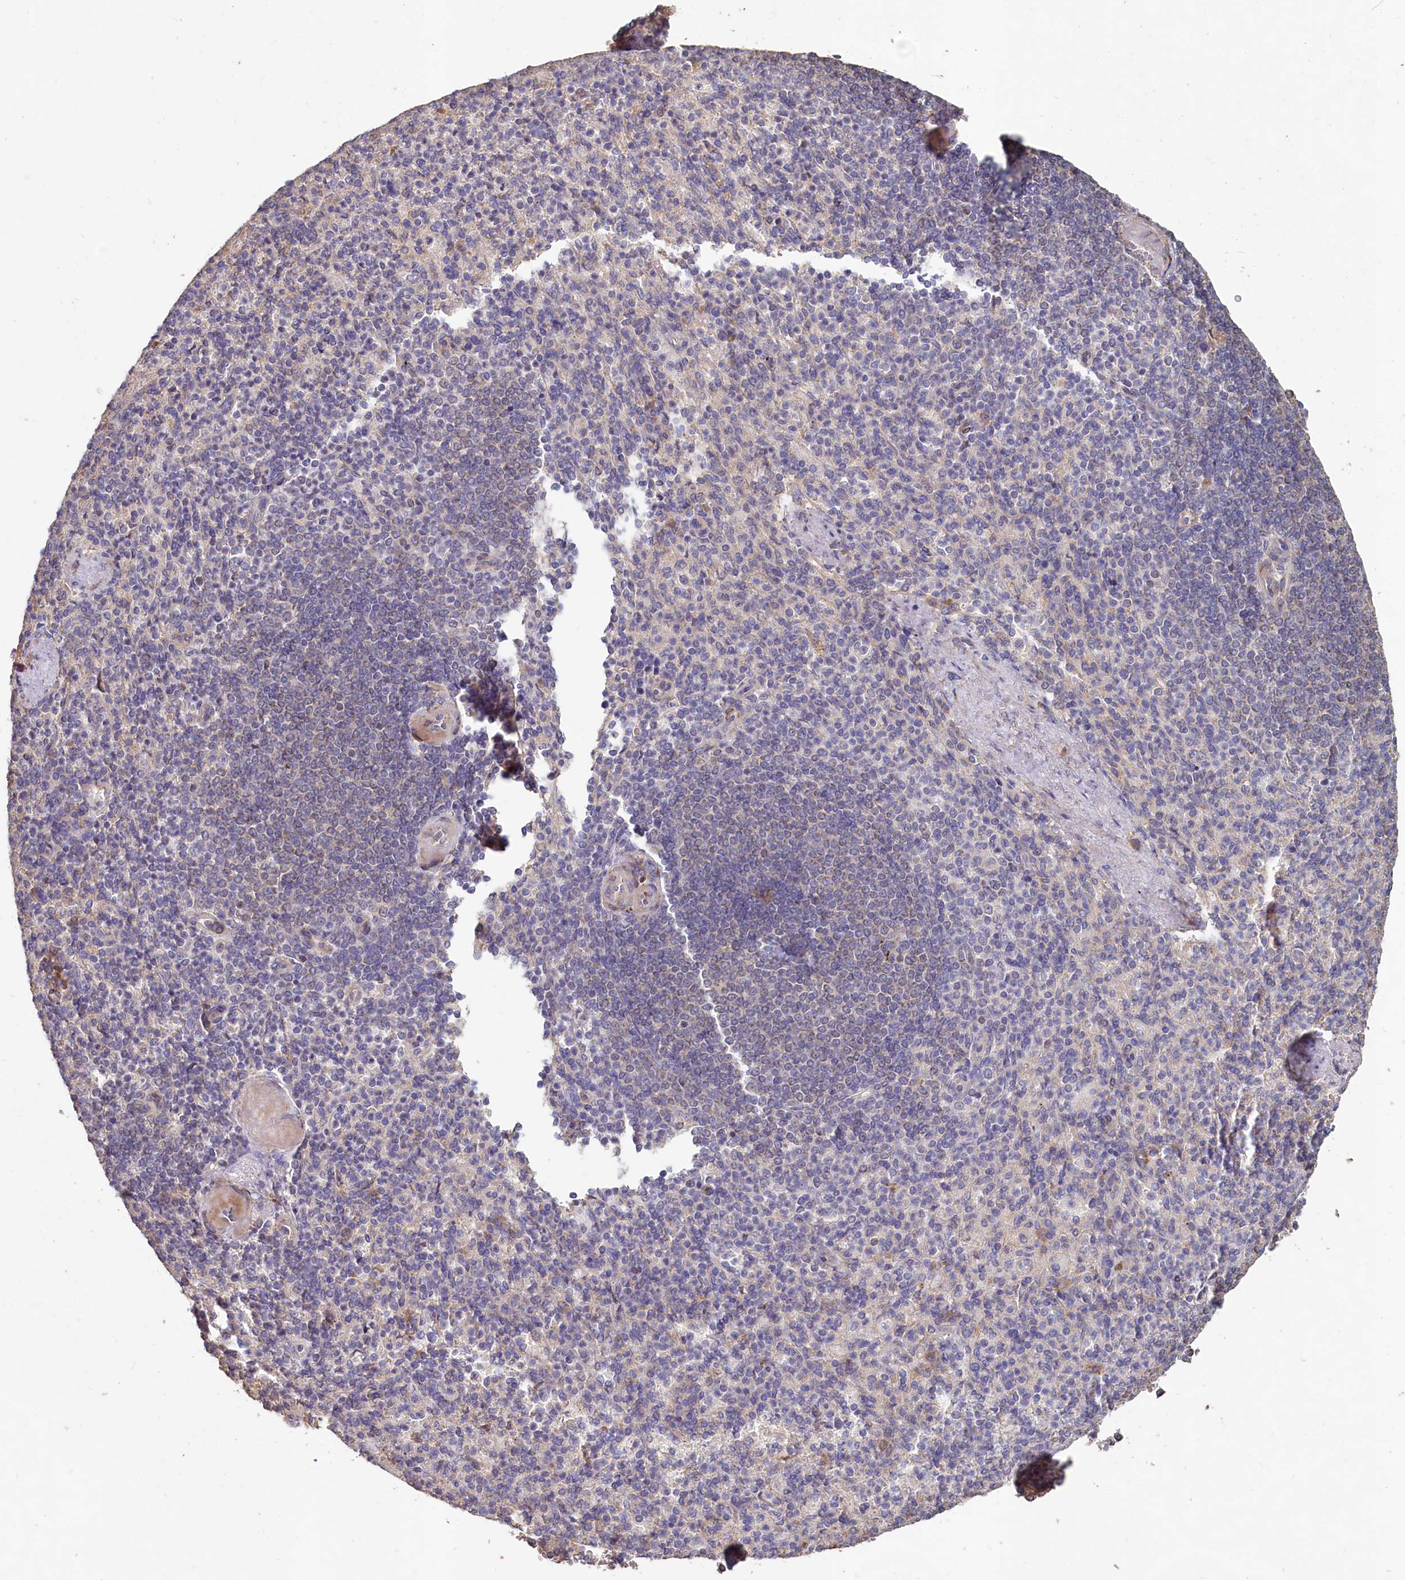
{"staining": {"intensity": "negative", "quantity": "none", "location": "none"}, "tissue": "spleen", "cell_type": "Cells in red pulp", "image_type": "normal", "snomed": [{"axis": "morphology", "description": "Normal tissue, NOS"}, {"axis": "topography", "description": "Spleen"}], "caption": "Cells in red pulp show no significant expression in normal spleen.", "gene": "FUNDC1", "patient": {"sex": "female", "age": 74}}